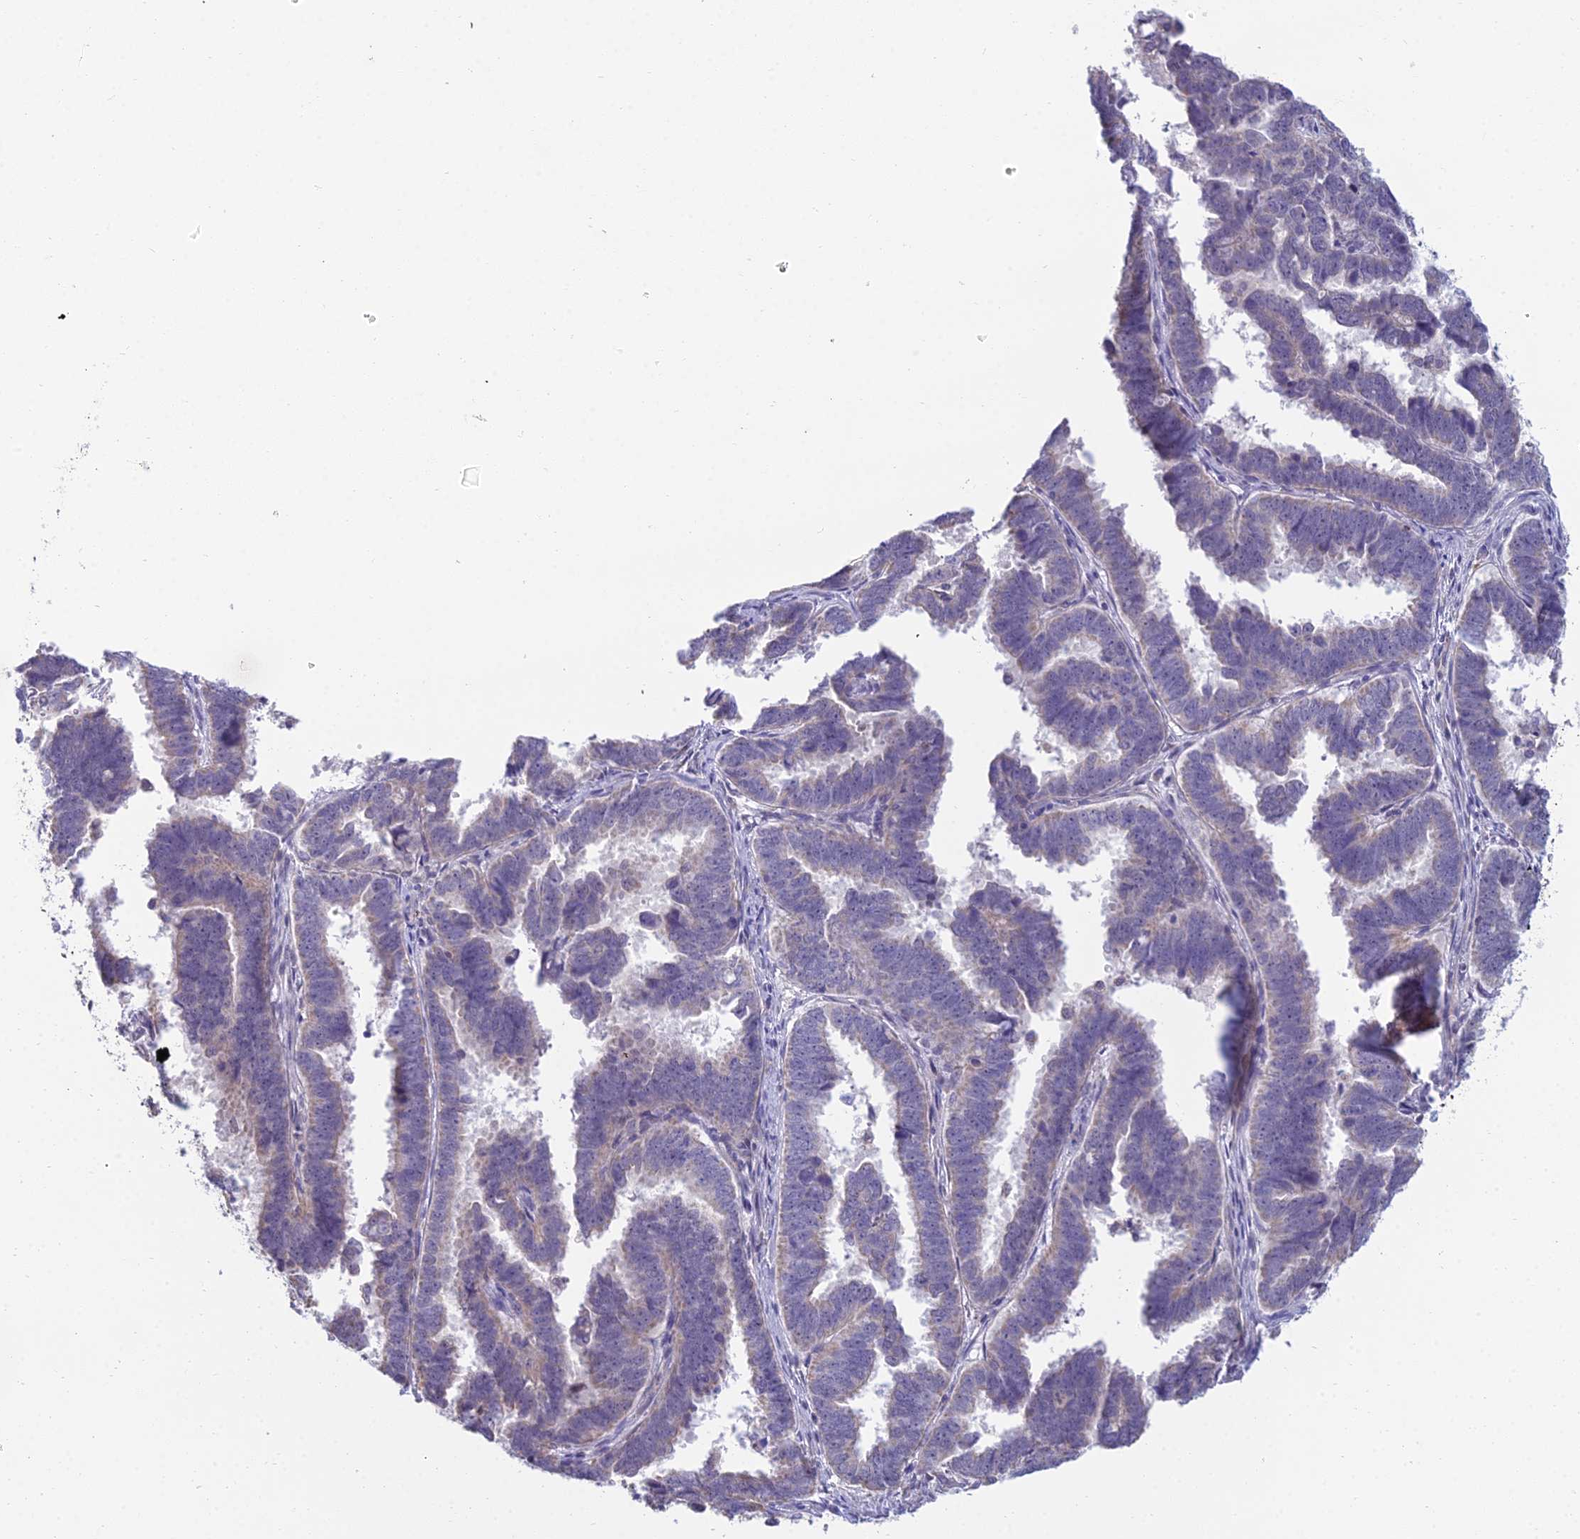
{"staining": {"intensity": "weak", "quantity": "<25%", "location": "cytoplasmic/membranous"}, "tissue": "endometrial cancer", "cell_type": "Tumor cells", "image_type": "cancer", "snomed": [{"axis": "morphology", "description": "Adenocarcinoma, NOS"}, {"axis": "topography", "description": "Endometrium"}], "caption": "This is an immunohistochemistry (IHC) micrograph of human endometrial cancer (adenocarcinoma). There is no positivity in tumor cells.", "gene": "CFAP206", "patient": {"sex": "female", "age": 75}}